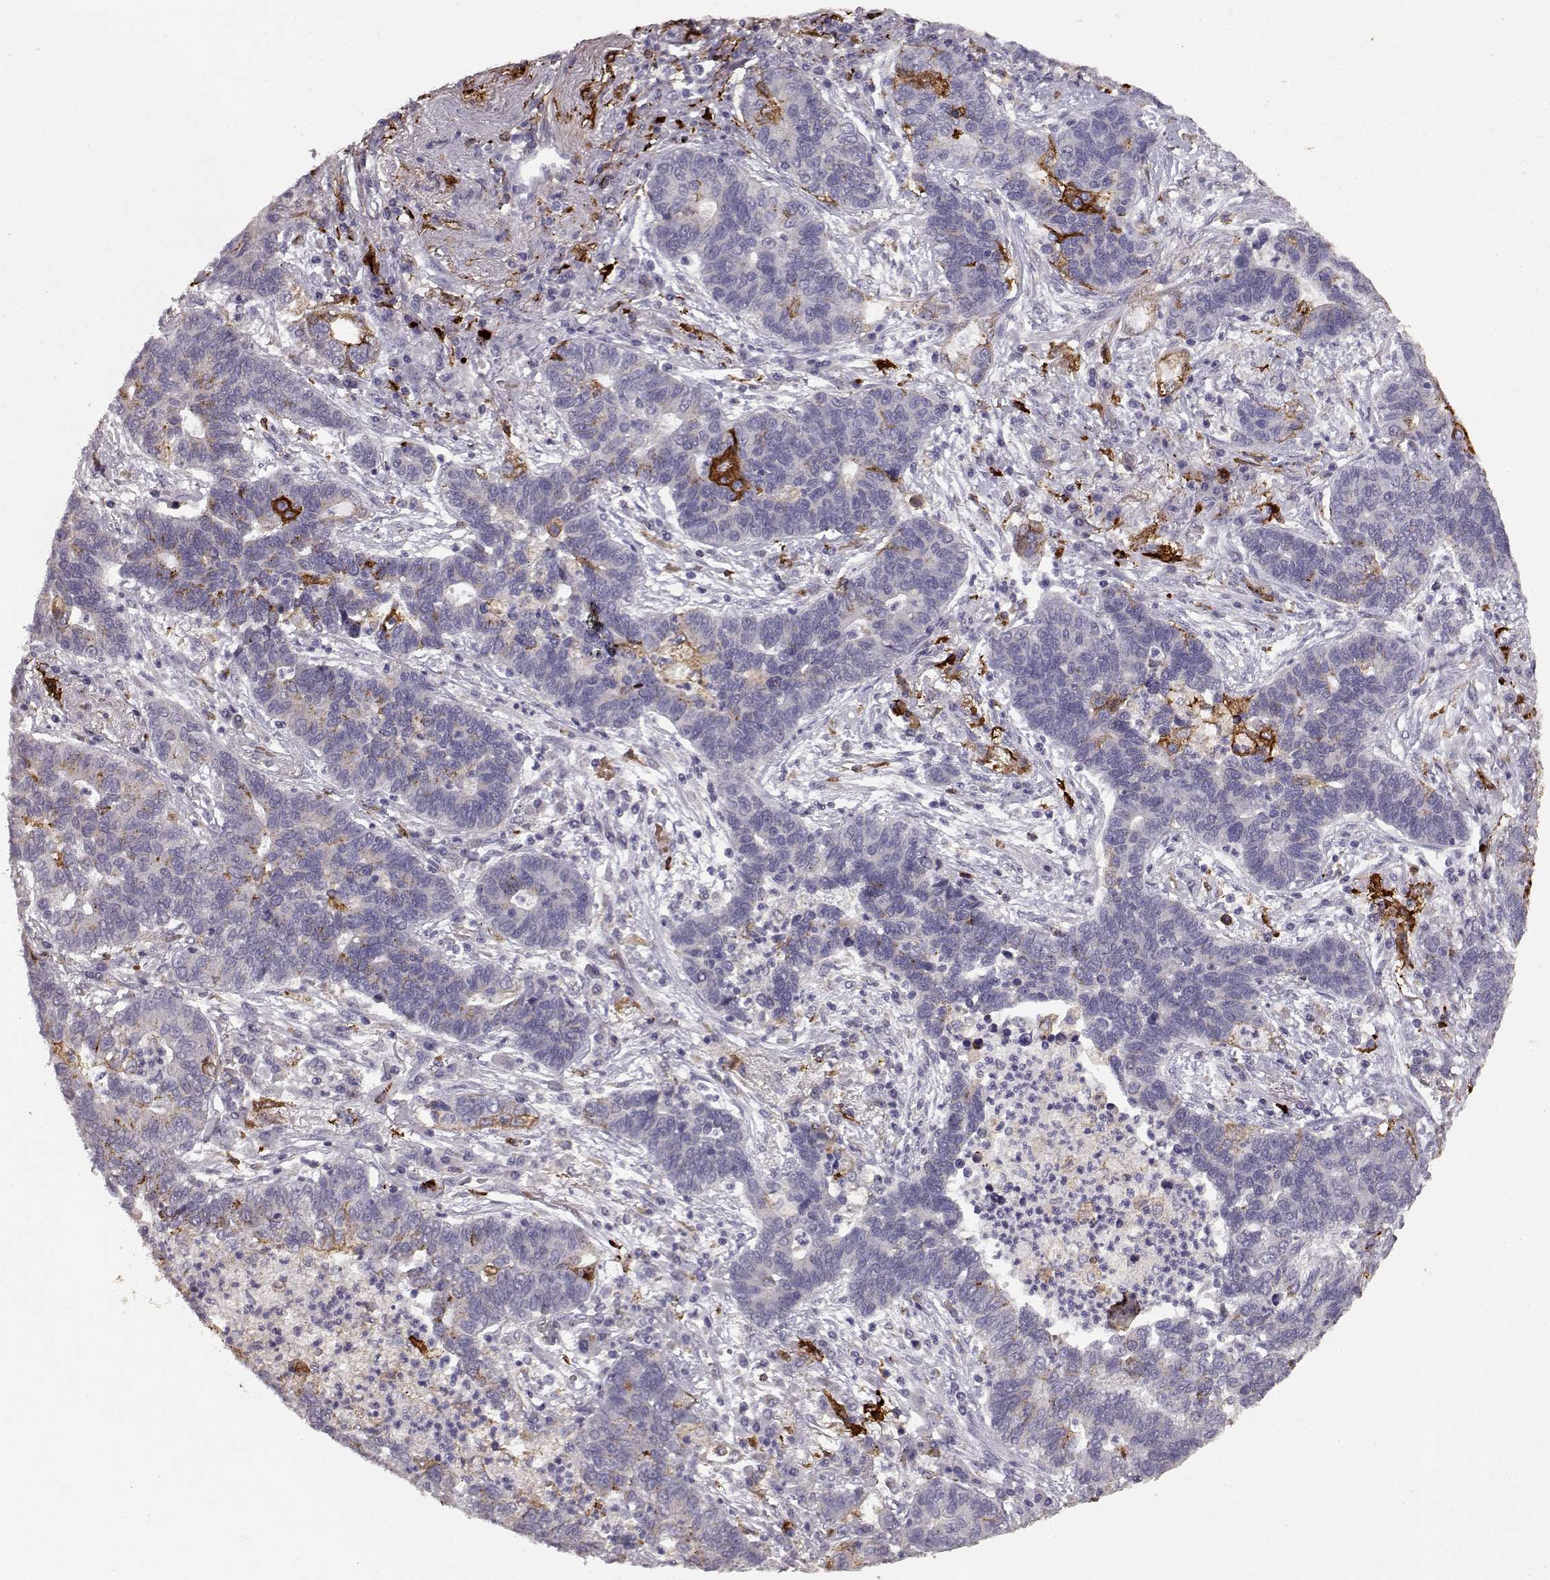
{"staining": {"intensity": "negative", "quantity": "none", "location": "none"}, "tissue": "lung cancer", "cell_type": "Tumor cells", "image_type": "cancer", "snomed": [{"axis": "morphology", "description": "Adenocarcinoma, NOS"}, {"axis": "topography", "description": "Lung"}], "caption": "Human lung cancer stained for a protein using IHC displays no positivity in tumor cells.", "gene": "CCNF", "patient": {"sex": "female", "age": 57}}